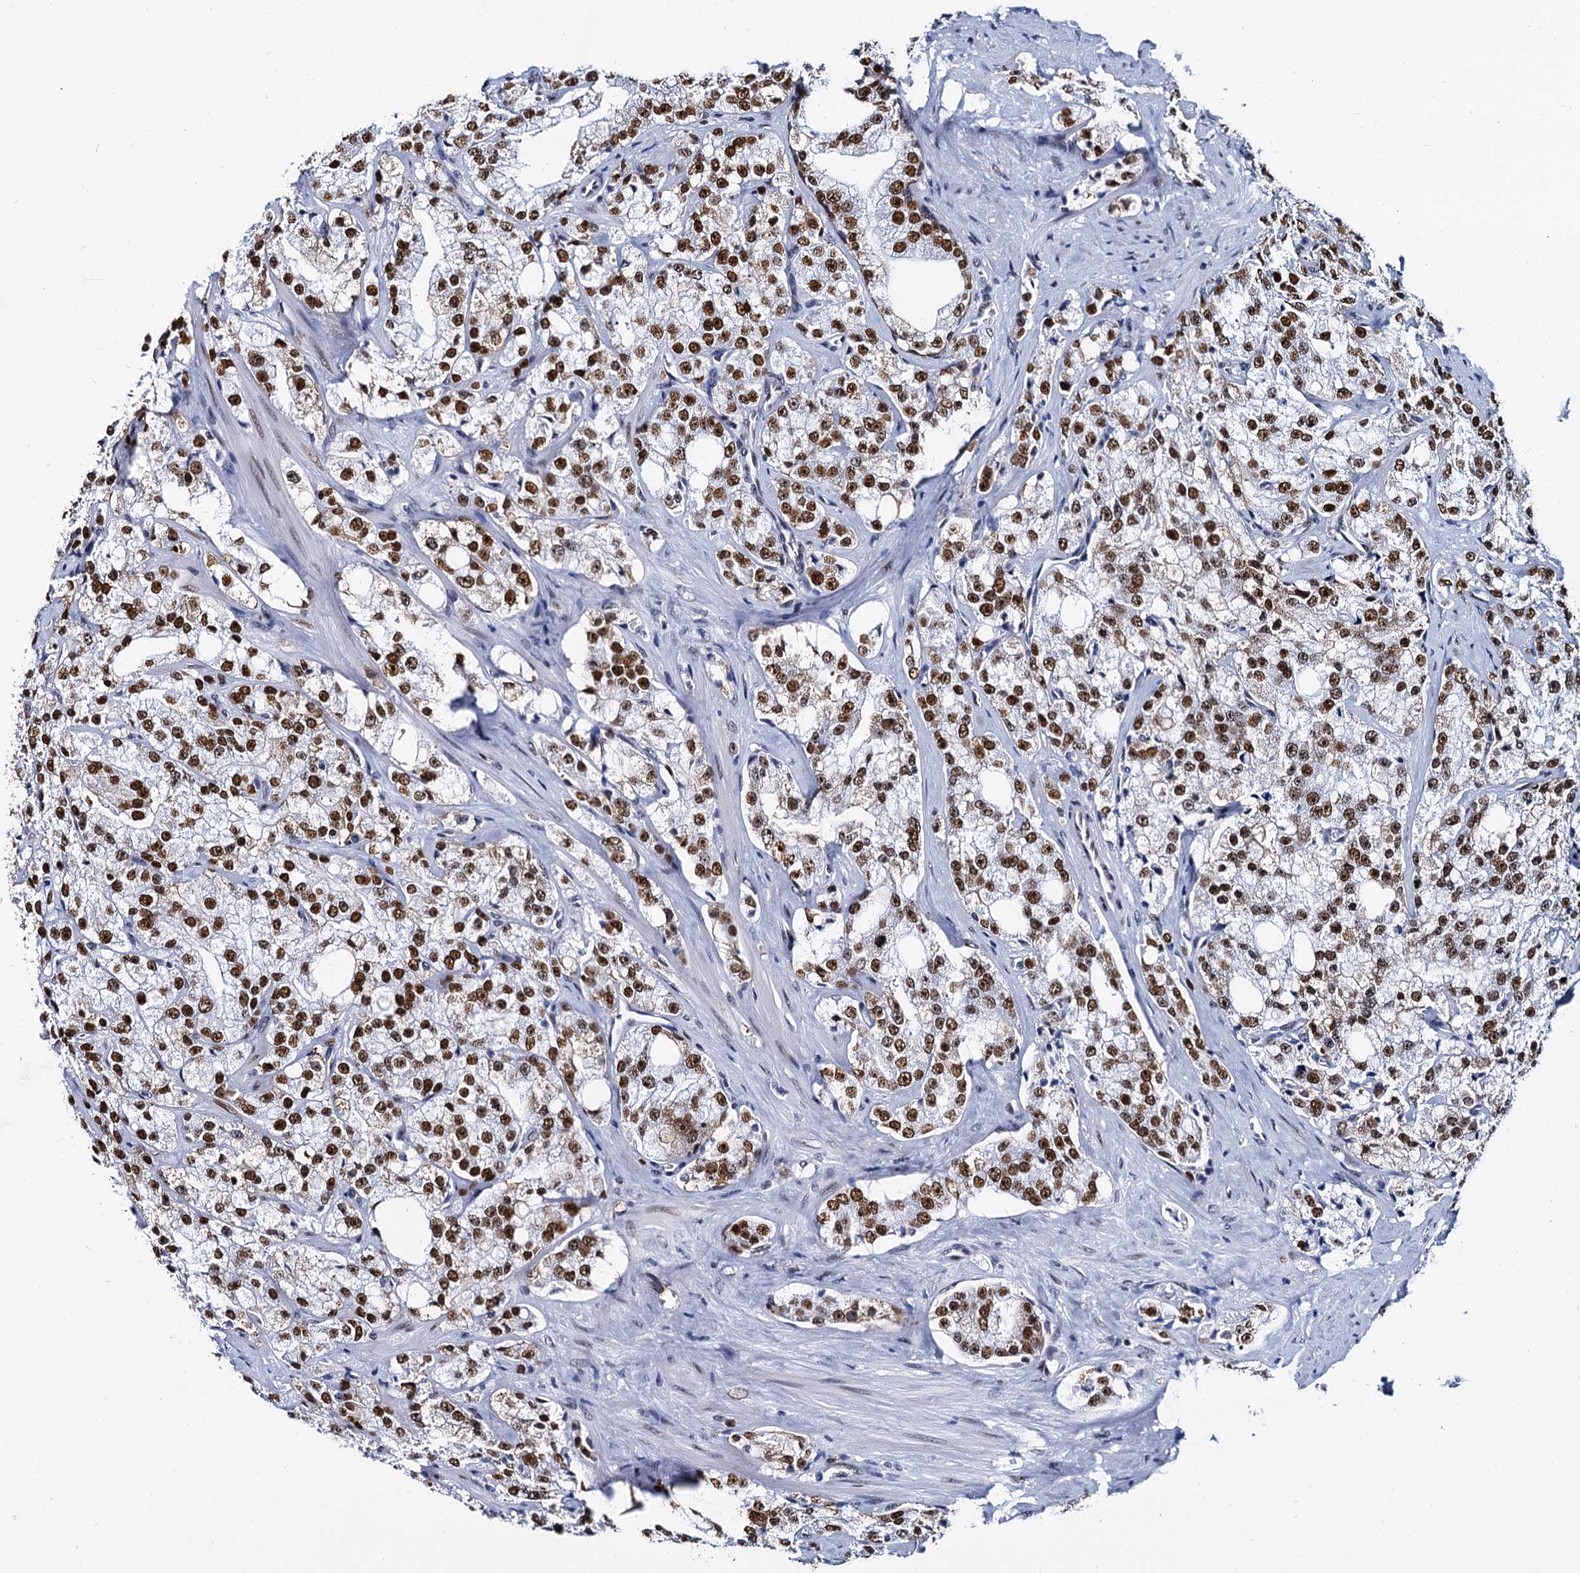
{"staining": {"intensity": "strong", "quantity": ">75%", "location": "nuclear"}, "tissue": "prostate cancer", "cell_type": "Tumor cells", "image_type": "cancer", "snomed": [{"axis": "morphology", "description": "Adenocarcinoma, High grade"}, {"axis": "topography", "description": "Prostate"}], "caption": "This micrograph exhibits IHC staining of human prostate cancer (high-grade adenocarcinoma), with high strong nuclear expression in about >75% of tumor cells.", "gene": "CMAS", "patient": {"sex": "male", "age": 64}}